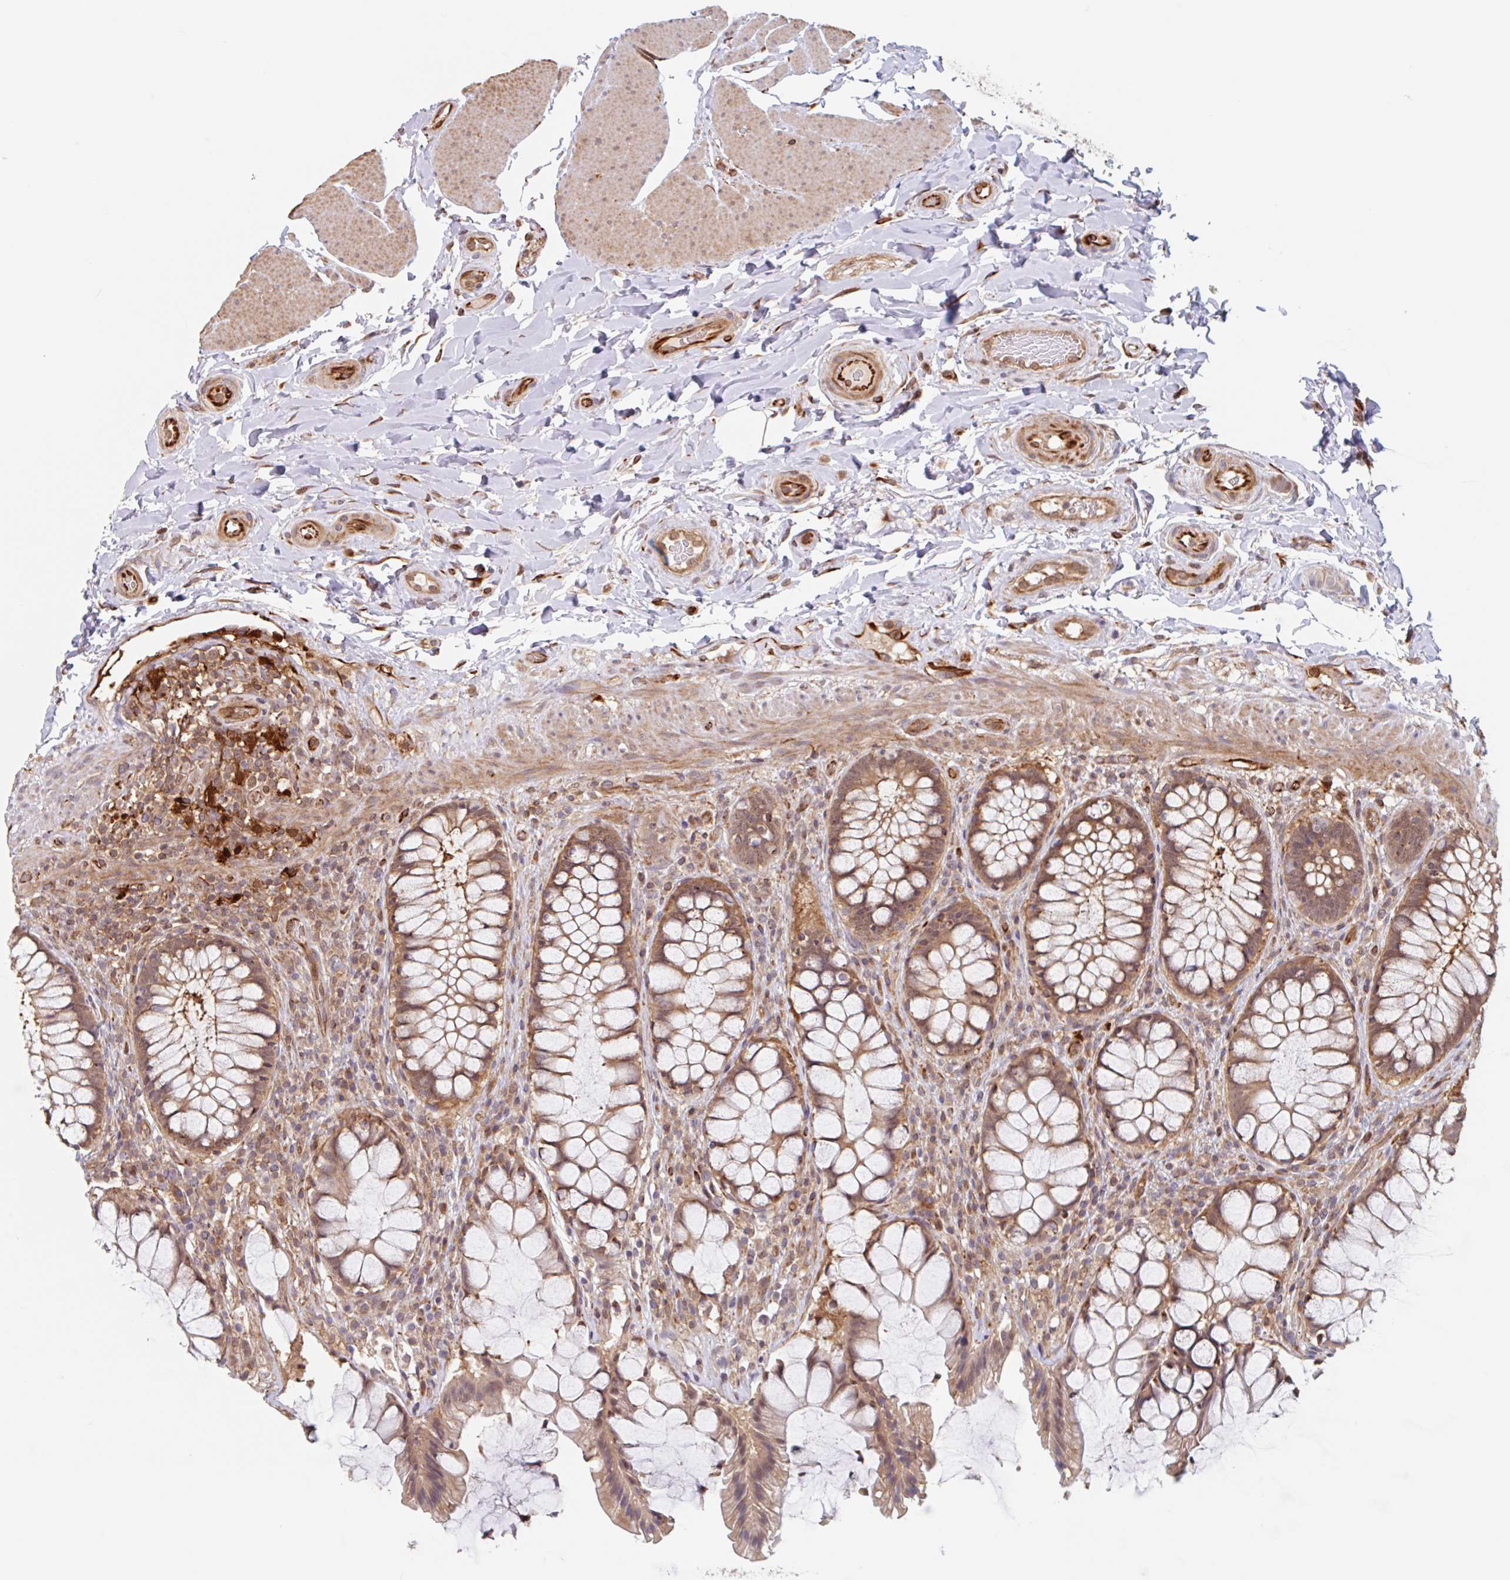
{"staining": {"intensity": "moderate", "quantity": ">75%", "location": "cytoplasmic/membranous,nuclear"}, "tissue": "rectum", "cell_type": "Glandular cells", "image_type": "normal", "snomed": [{"axis": "morphology", "description": "Normal tissue, NOS"}, {"axis": "topography", "description": "Rectum"}], "caption": "Moderate cytoplasmic/membranous,nuclear positivity is identified in about >75% of glandular cells in unremarkable rectum.", "gene": "NUB1", "patient": {"sex": "female", "age": 58}}